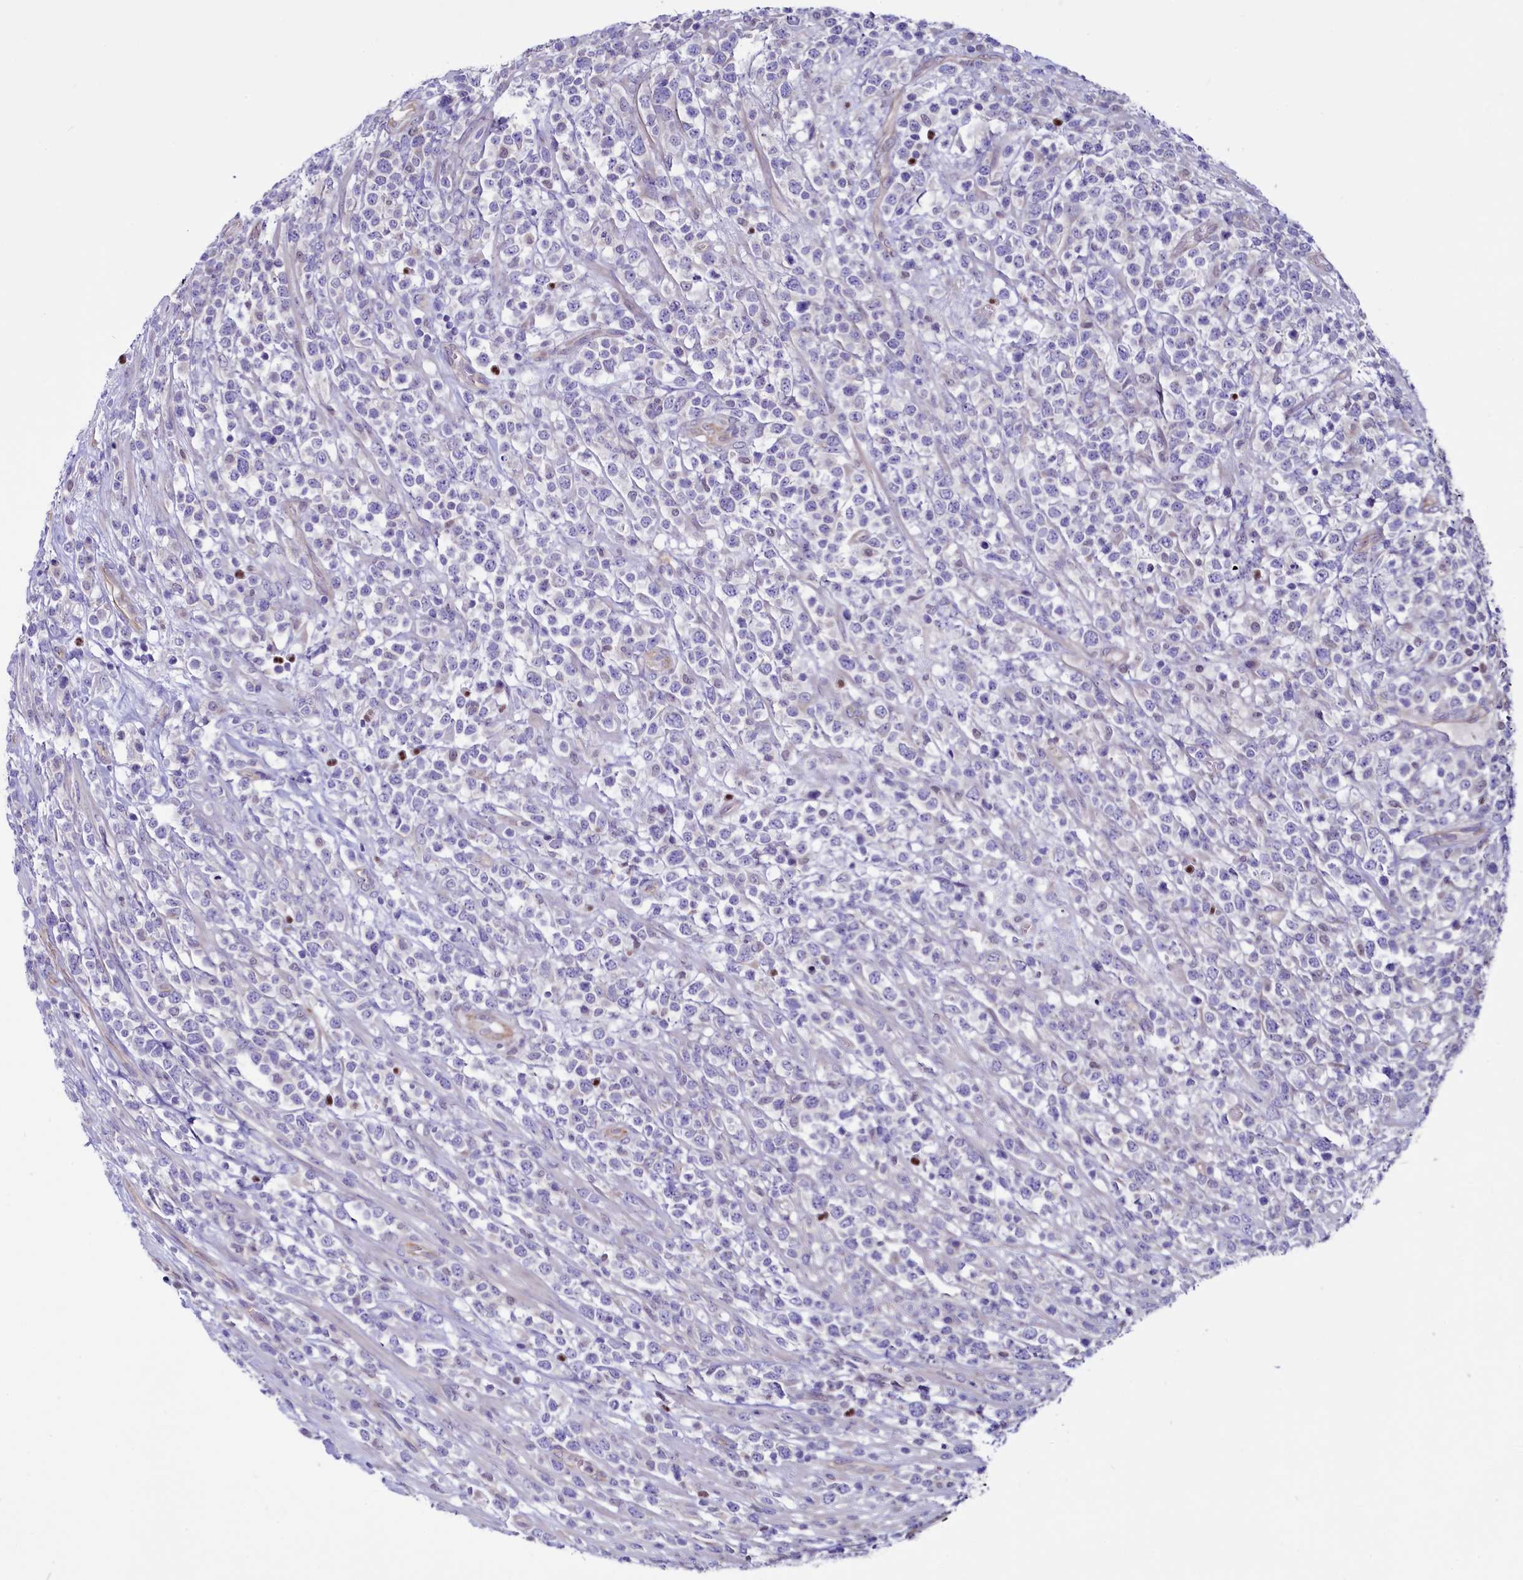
{"staining": {"intensity": "negative", "quantity": "none", "location": "none"}, "tissue": "lymphoma", "cell_type": "Tumor cells", "image_type": "cancer", "snomed": [{"axis": "morphology", "description": "Malignant lymphoma, non-Hodgkin's type, High grade"}, {"axis": "topography", "description": "Colon"}], "caption": "Lymphoma was stained to show a protein in brown. There is no significant positivity in tumor cells. Nuclei are stained in blue.", "gene": "PDILT", "patient": {"sex": "female", "age": 53}}